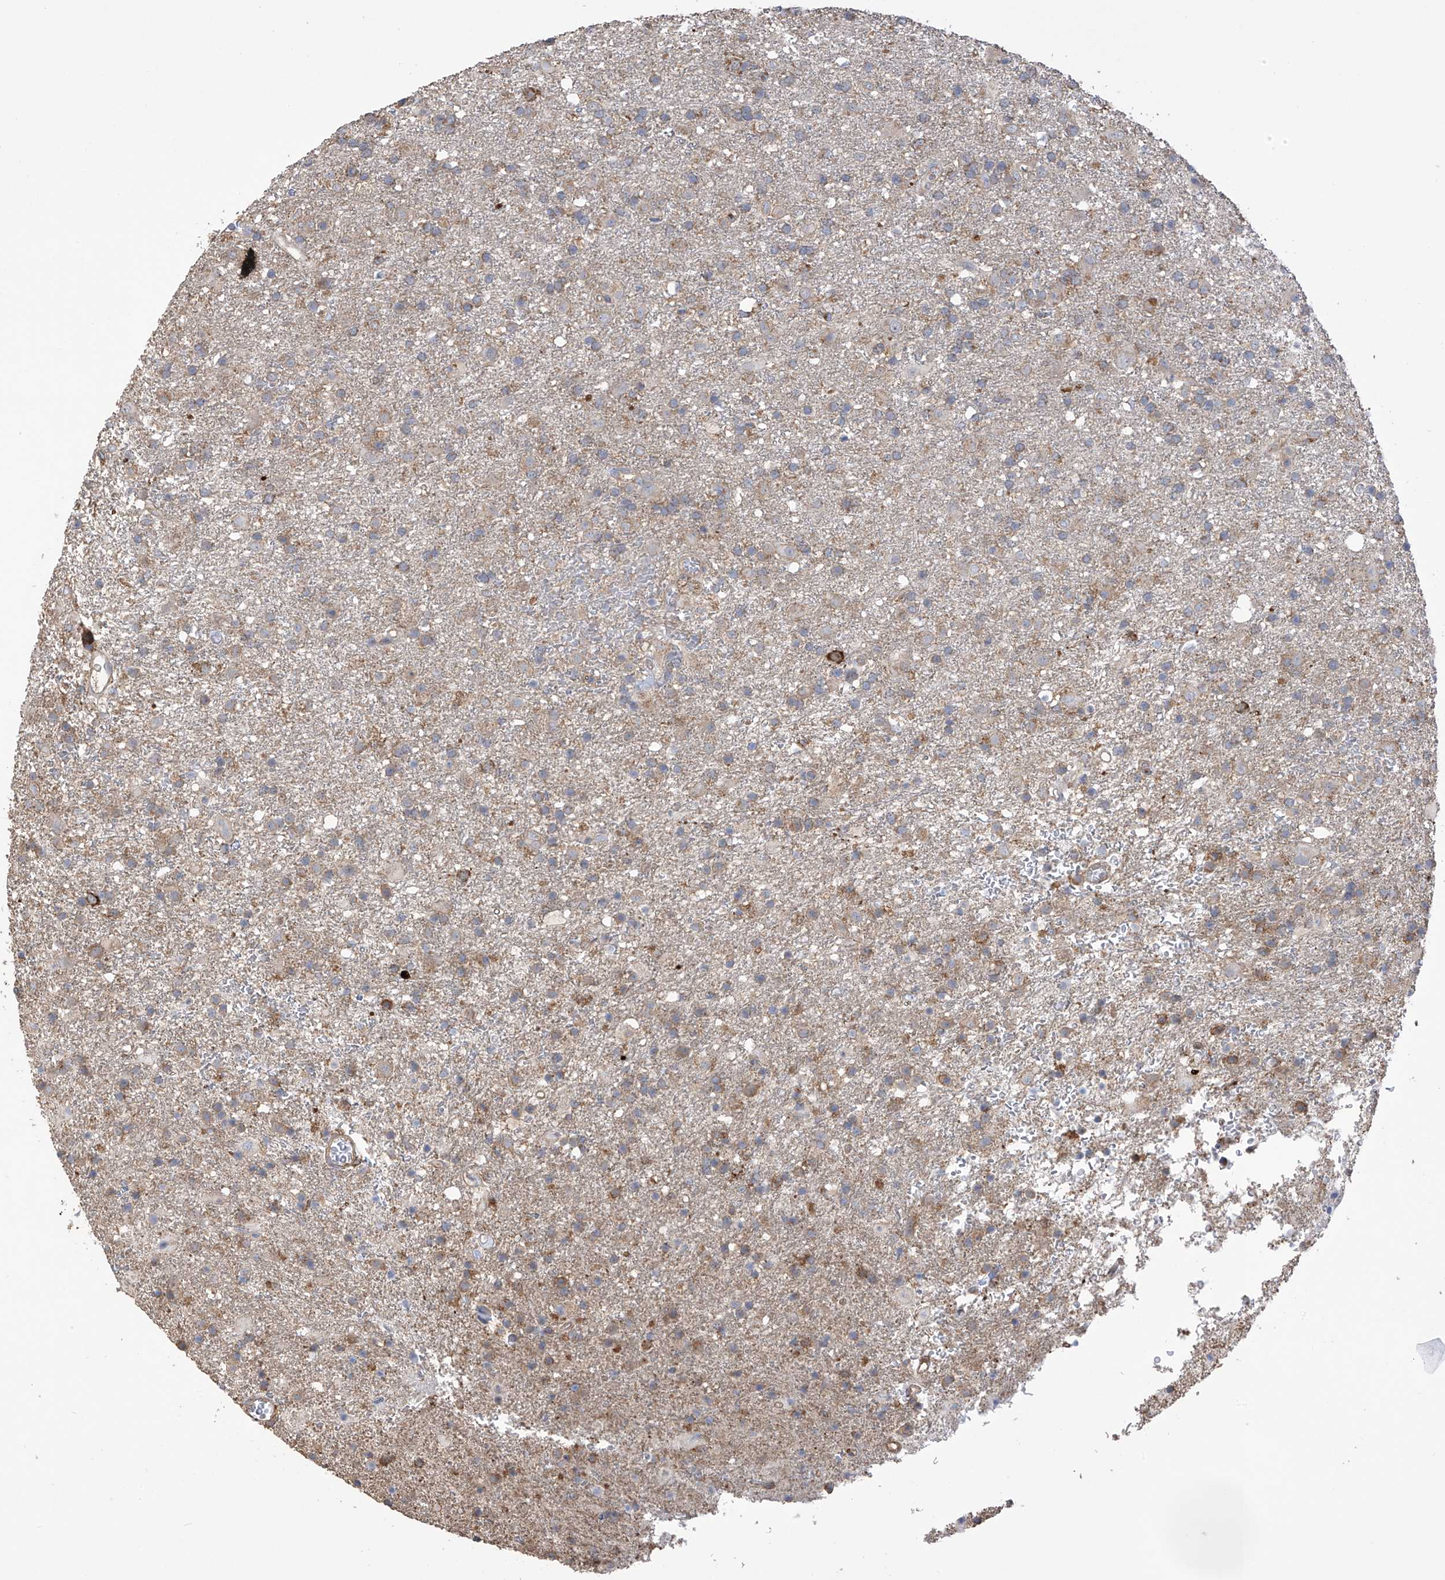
{"staining": {"intensity": "weak", "quantity": "25%-75%", "location": "cytoplasmic/membranous"}, "tissue": "glioma", "cell_type": "Tumor cells", "image_type": "cancer", "snomed": [{"axis": "morphology", "description": "Glioma, malignant, Low grade"}, {"axis": "topography", "description": "Brain"}], "caption": "Immunohistochemistry (DAB (3,3'-diaminobenzidine)) staining of human malignant low-grade glioma demonstrates weak cytoplasmic/membranous protein expression in approximately 25%-75% of tumor cells.", "gene": "COX10", "patient": {"sex": "male", "age": 65}}